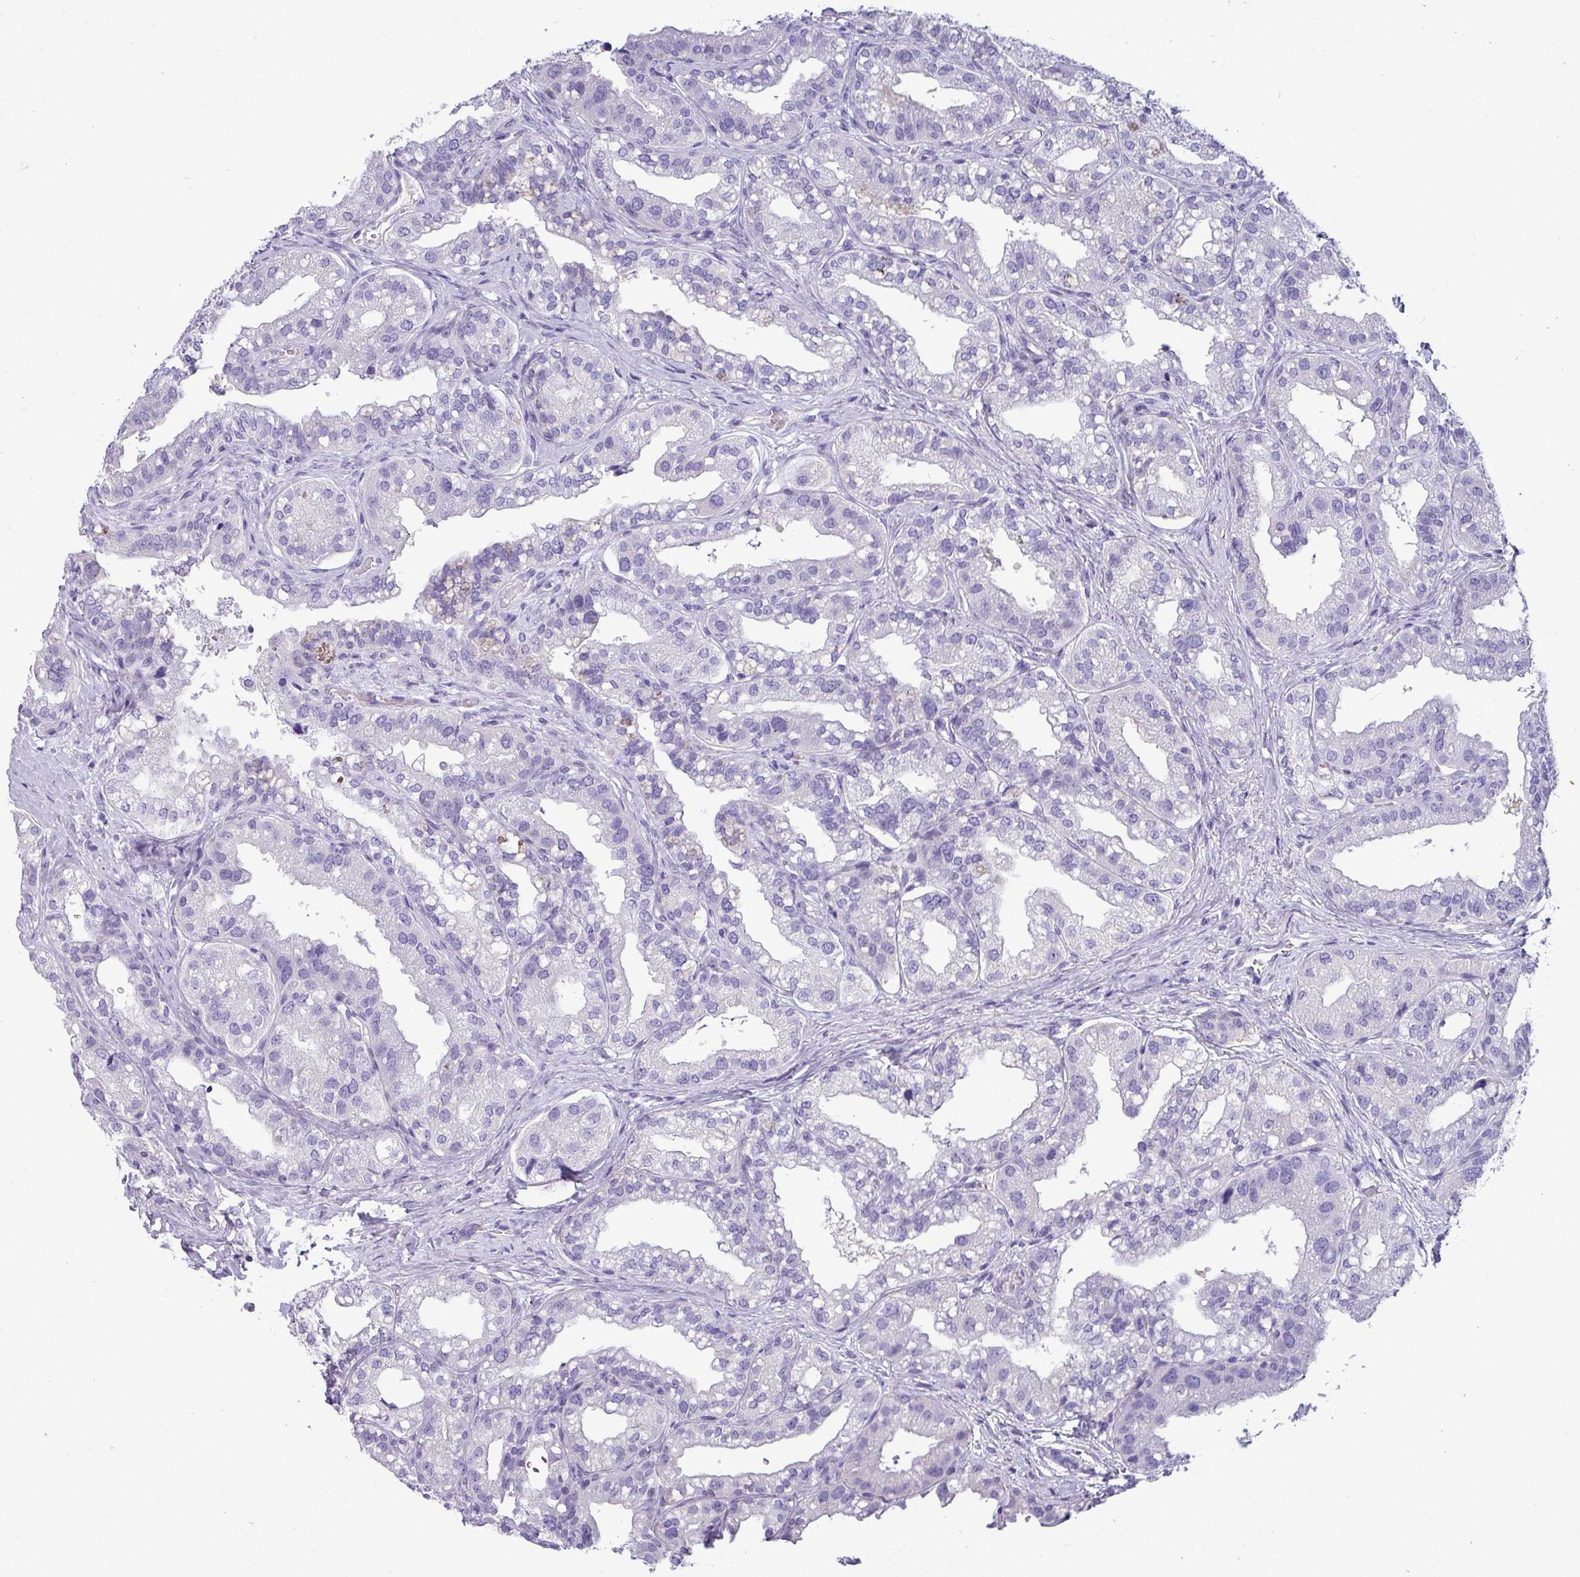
{"staining": {"intensity": "negative", "quantity": "none", "location": "none"}, "tissue": "seminal vesicle", "cell_type": "Glandular cells", "image_type": "normal", "snomed": [{"axis": "morphology", "description": "Normal tissue, NOS"}, {"axis": "topography", "description": "Seminal veicle"}, {"axis": "topography", "description": "Peripheral nerve tissue"}], "caption": "This is an immunohistochemistry histopathology image of benign seminal vesicle. There is no staining in glandular cells.", "gene": "VCX2", "patient": {"sex": "male", "age": 60}}